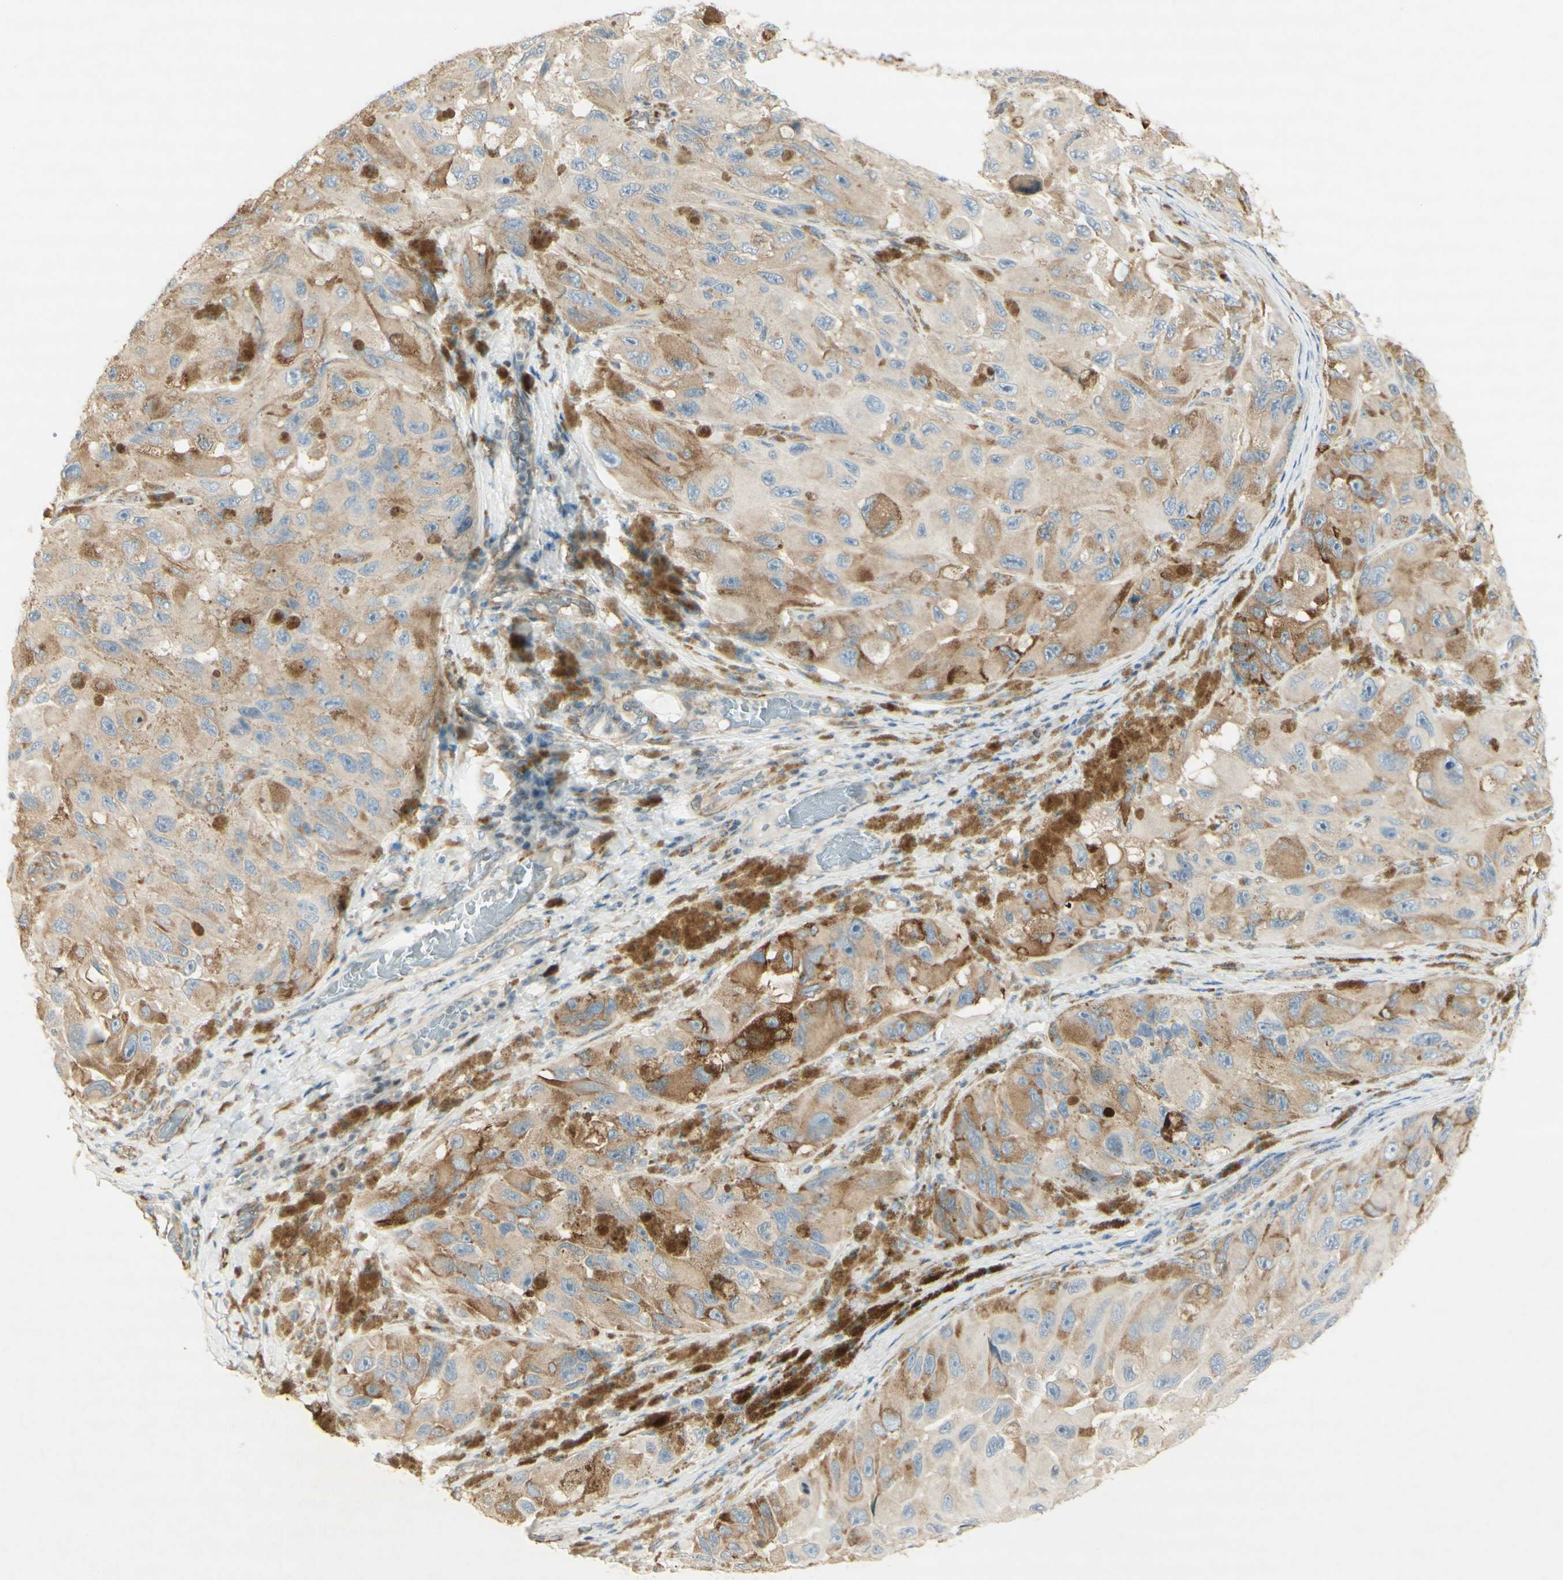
{"staining": {"intensity": "moderate", "quantity": "25%-75%", "location": "cytoplasmic/membranous"}, "tissue": "melanoma", "cell_type": "Tumor cells", "image_type": "cancer", "snomed": [{"axis": "morphology", "description": "Malignant melanoma, NOS"}, {"axis": "topography", "description": "Skin"}], "caption": "Immunohistochemistry (DAB) staining of malignant melanoma shows moderate cytoplasmic/membranous protein staining in approximately 25%-75% of tumor cells. (brown staining indicates protein expression, while blue staining denotes nuclei).", "gene": "MAP1B", "patient": {"sex": "female", "age": 73}}